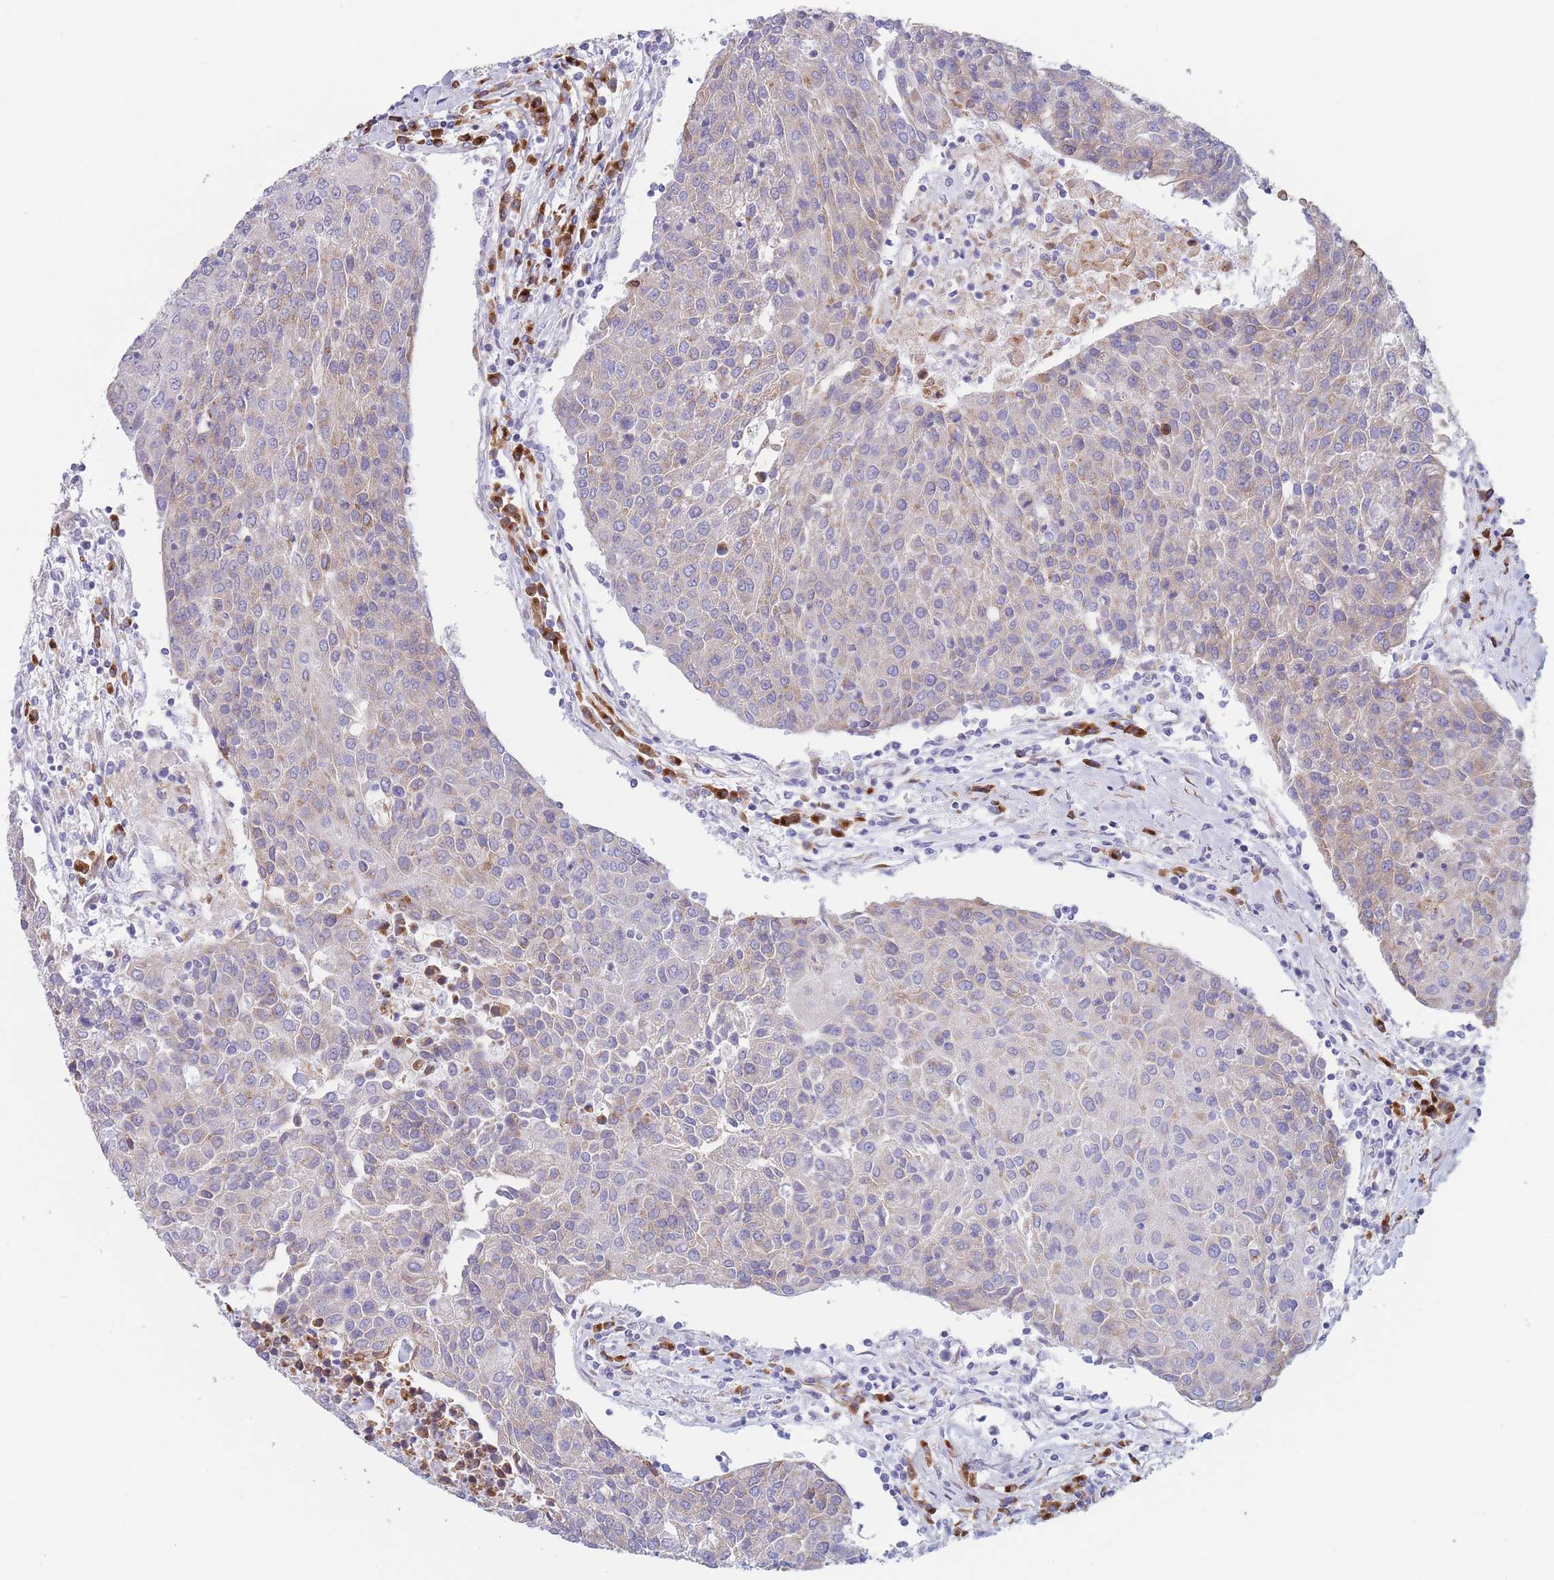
{"staining": {"intensity": "weak", "quantity": "<25%", "location": "cytoplasmic/membranous"}, "tissue": "urothelial cancer", "cell_type": "Tumor cells", "image_type": "cancer", "snomed": [{"axis": "morphology", "description": "Urothelial carcinoma, High grade"}, {"axis": "topography", "description": "Urinary bladder"}], "caption": "IHC image of human urothelial cancer stained for a protein (brown), which exhibits no positivity in tumor cells.", "gene": "MRPL30", "patient": {"sex": "female", "age": 85}}